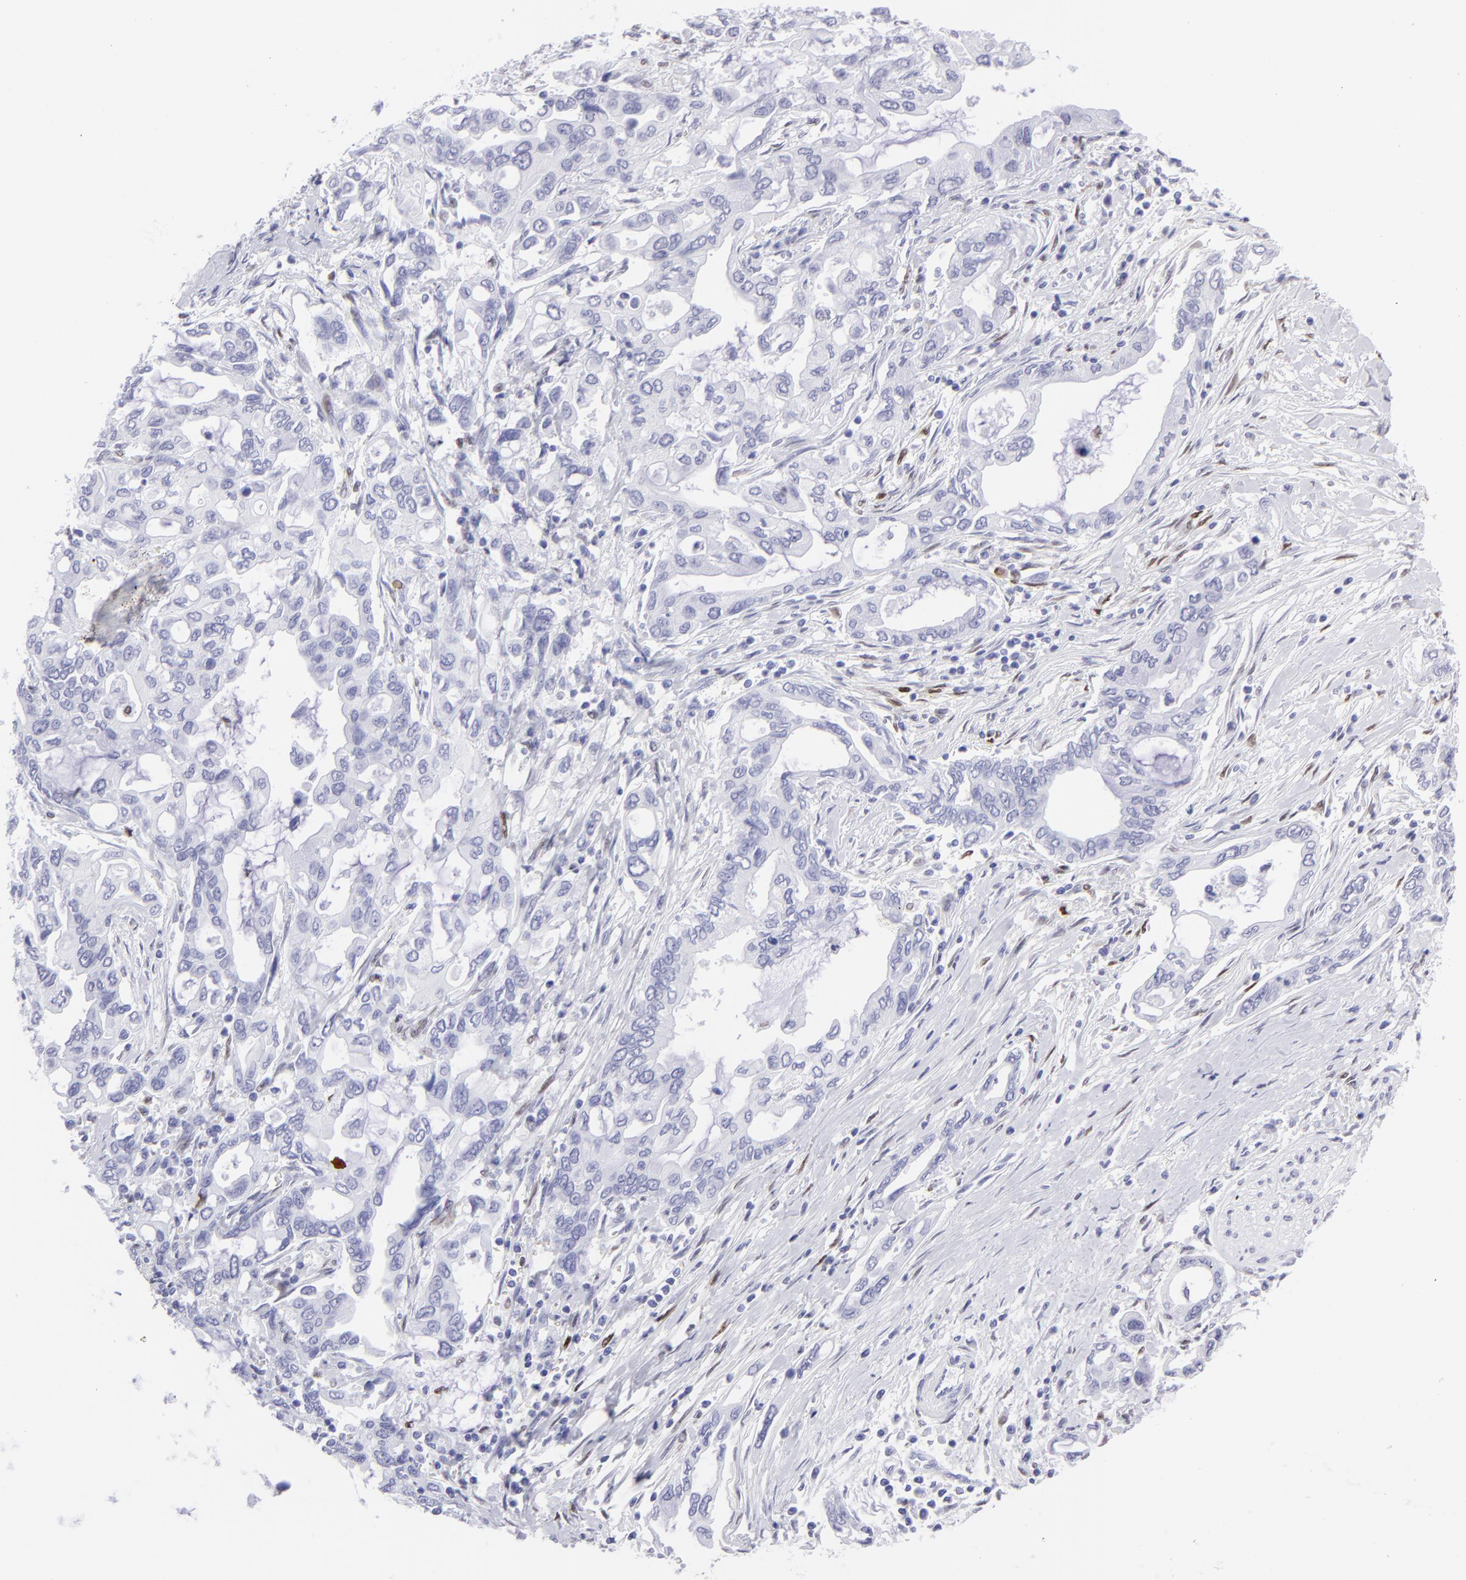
{"staining": {"intensity": "negative", "quantity": "none", "location": "none"}, "tissue": "pancreatic cancer", "cell_type": "Tumor cells", "image_type": "cancer", "snomed": [{"axis": "morphology", "description": "Adenocarcinoma, NOS"}, {"axis": "topography", "description": "Pancreas"}], "caption": "This is an immunohistochemistry (IHC) histopathology image of human pancreatic cancer (adenocarcinoma). There is no positivity in tumor cells.", "gene": "MITF", "patient": {"sex": "female", "age": 57}}